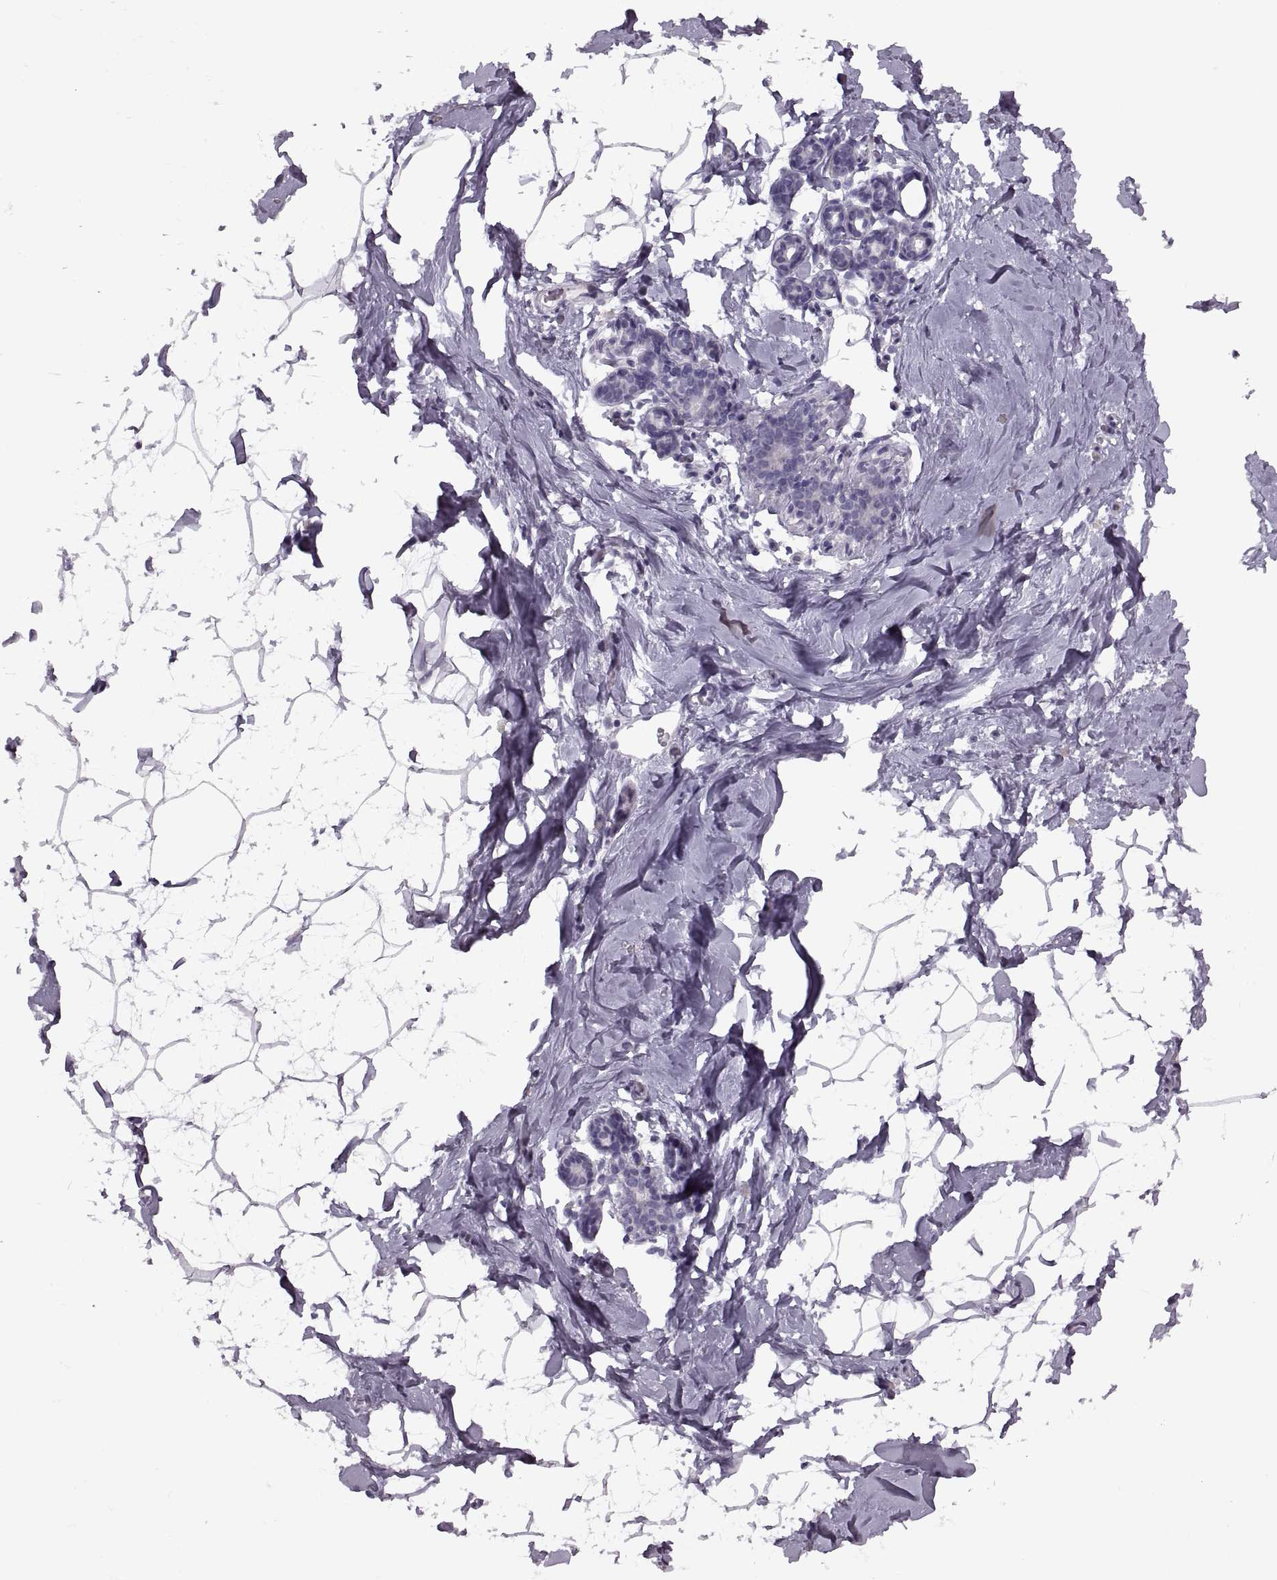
{"staining": {"intensity": "negative", "quantity": "none", "location": "none"}, "tissue": "breast", "cell_type": "Adipocytes", "image_type": "normal", "snomed": [{"axis": "morphology", "description": "Normal tissue, NOS"}, {"axis": "topography", "description": "Breast"}], "caption": "Breast stained for a protein using IHC exhibits no positivity adipocytes.", "gene": "PAGE2B", "patient": {"sex": "female", "age": 32}}